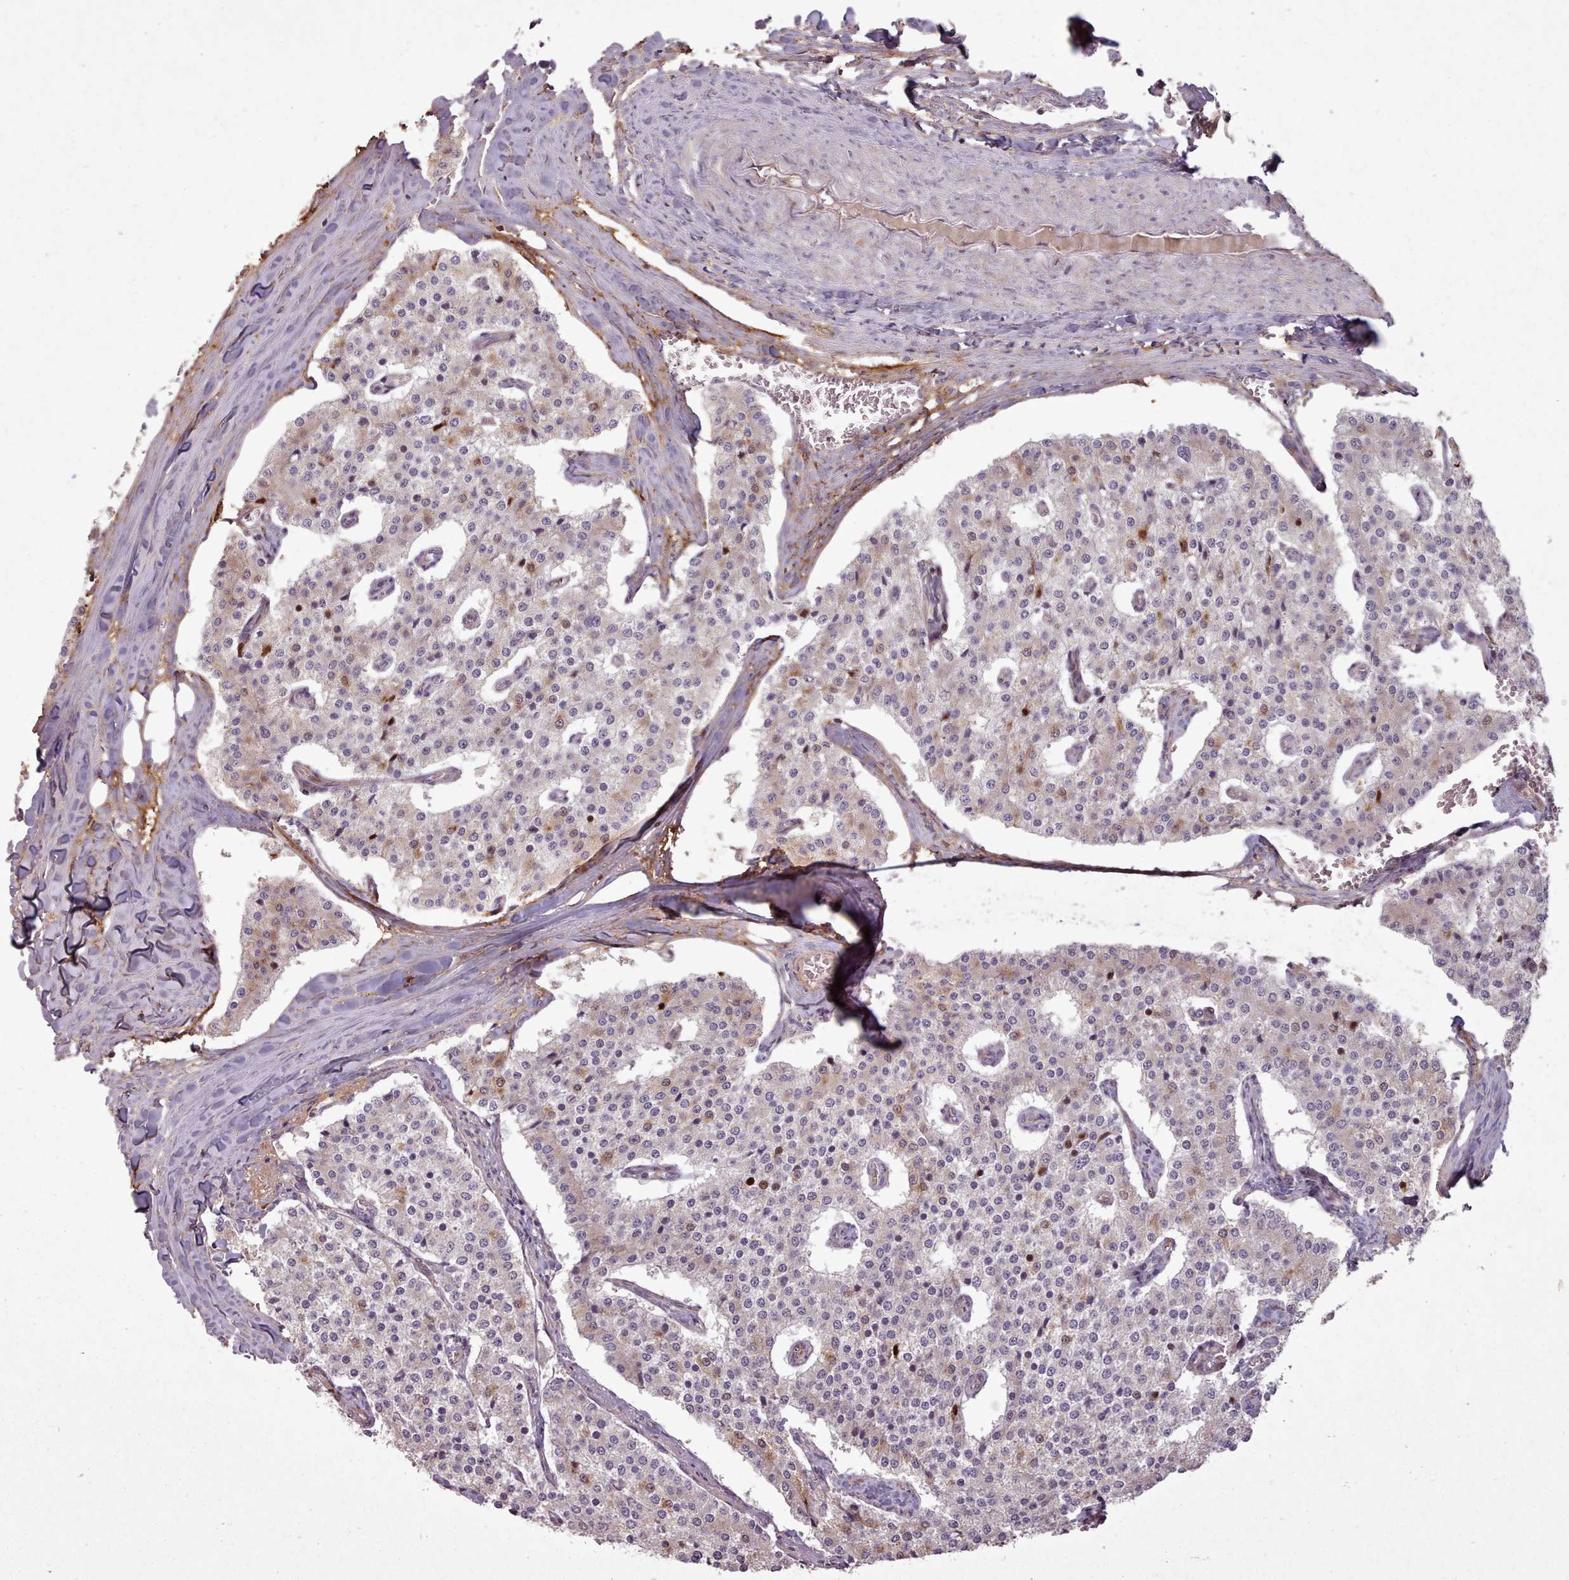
{"staining": {"intensity": "strong", "quantity": "<25%", "location": "nuclear"}, "tissue": "carcinoid", "cell_type": "Tumor cells", "image_type": "cancer", "snomed": [{"axis": "morphology", "description": "Carcinoid, malignant, NOS"}, {"axis": "topography", "description": "Colon"}], "caption": "This is a photomicrograph of immunohistochemistry staining of malignant carcinoid, which shows strong expression in the nuclear of tumor cells.", "gene": "GBGT1", "patient": {"sex": "female", "age": 52}}